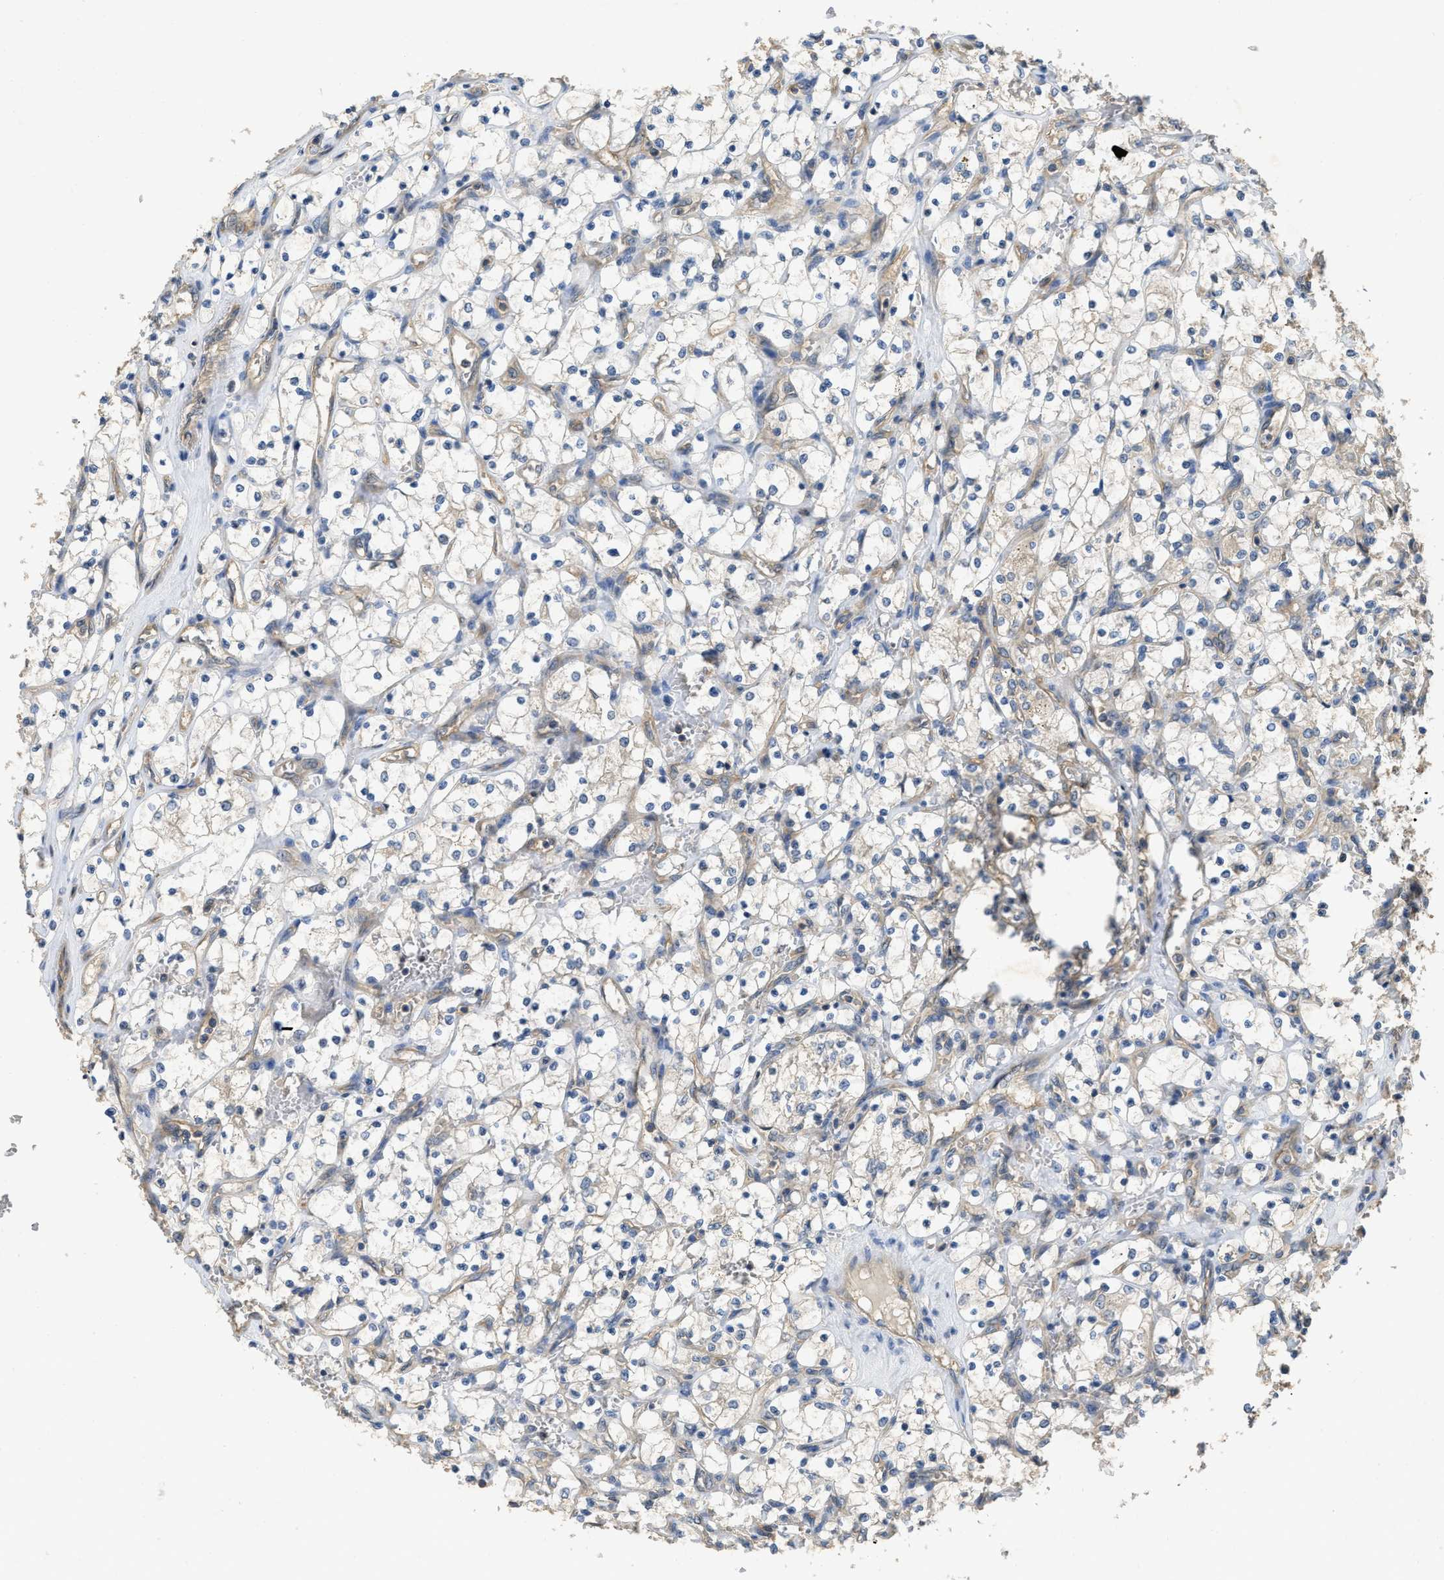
{"staining": {"intensity": "negative", "quantity": "none", "location": "none"}, "tissue": "renal cancer", "cell_type": "Tumor cells", "image_type": "cancer", "snomed": [{"axis": "morphology", "description": "Adenocarcinoma, NOS"}, {"axis": "topography", "description": "Kidney"}], "caption": "Tumor cells show no significant expression in adenocarcinoma (renal).", "gene": "PPP3CA", "patient": {"sex": "female", "age": 69}}